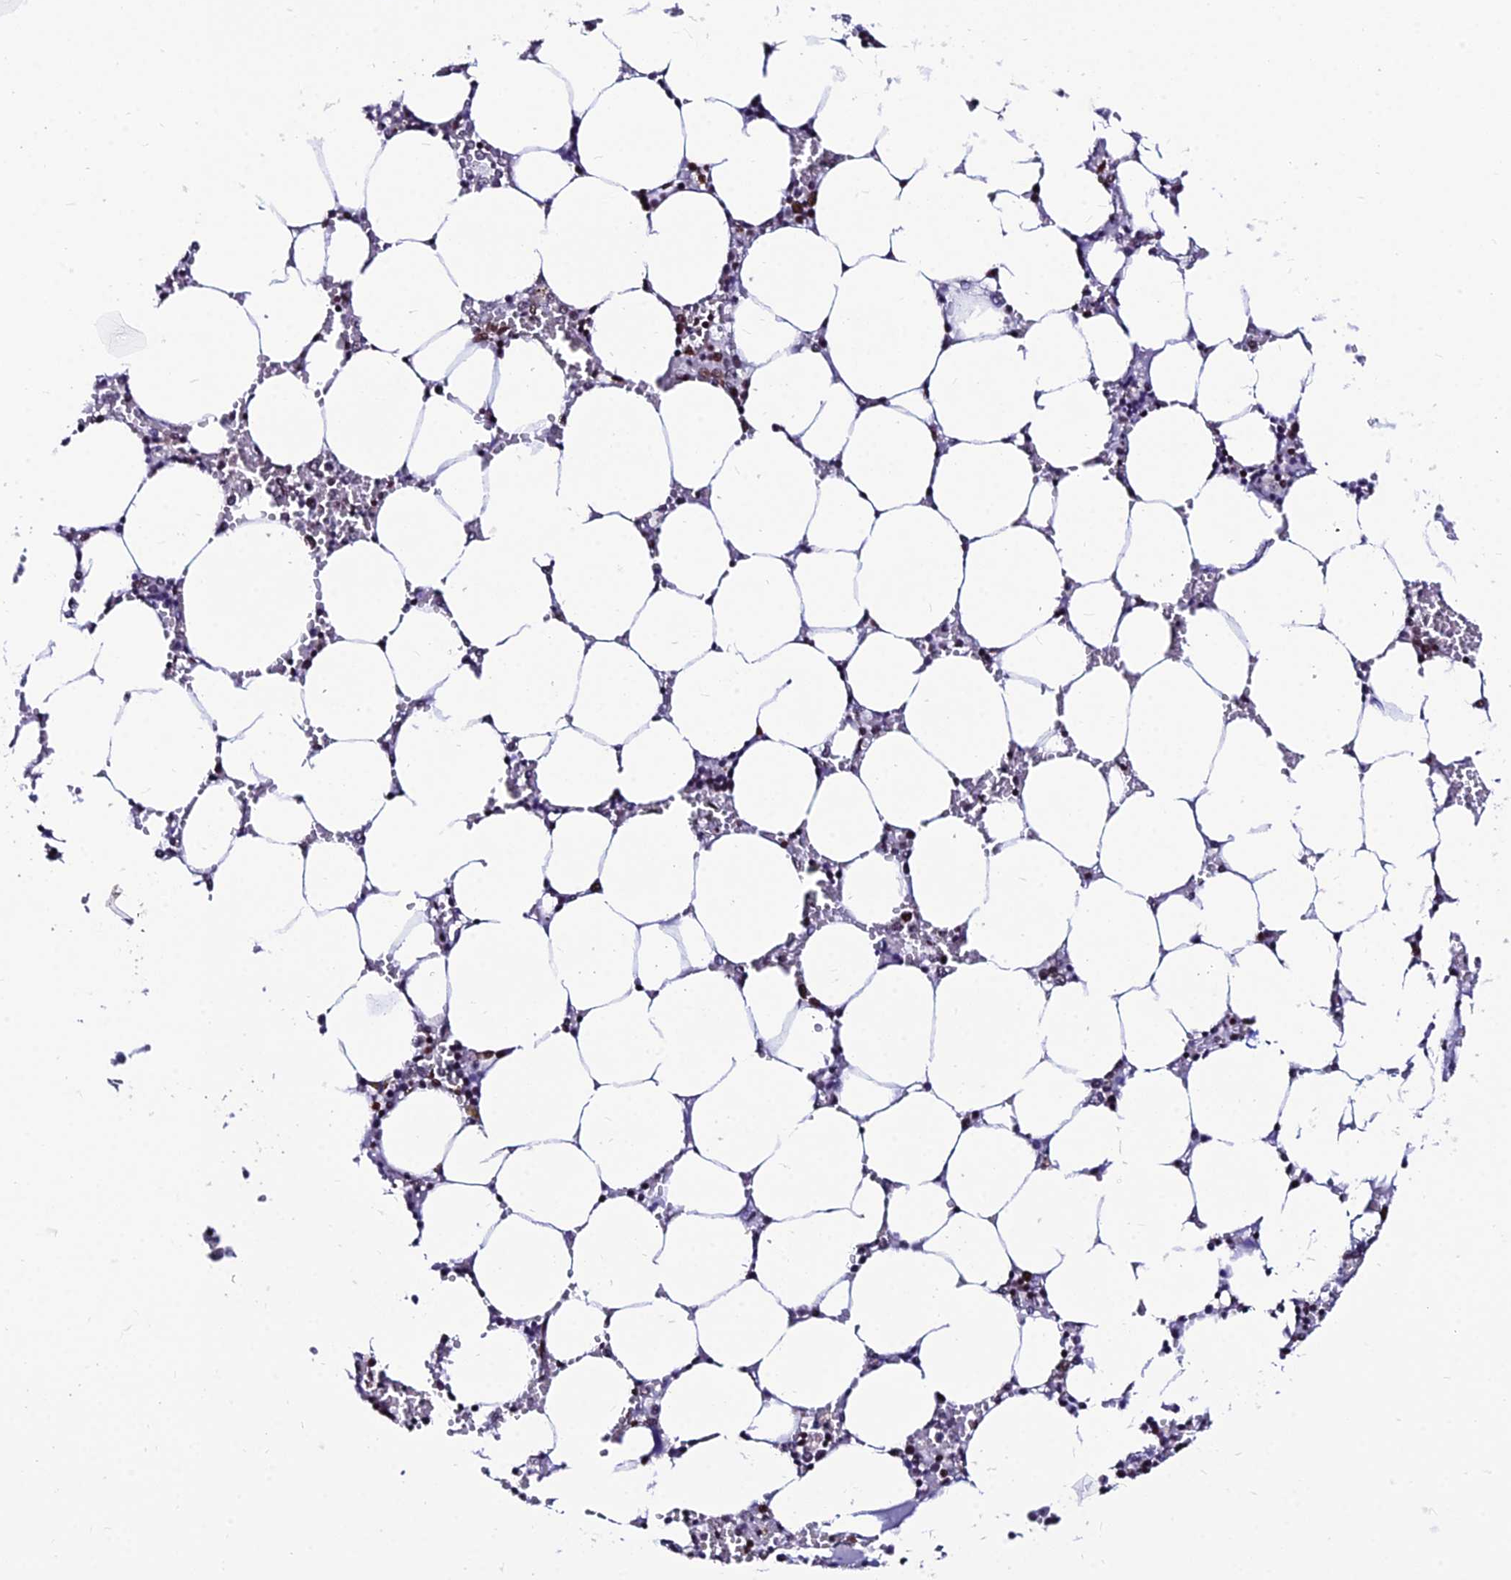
{"staining": {"intensity": "moderate", "quantity": "25%-75%", "location": "nuclear"}, "tissue": "bone marrow", "cell_type": "Hematopoietic cells", "image_type": "normal", "snomed": [{"axis": "morphology", "description": "Normal tissue, NOS"}, {"axis": "topography", "description": "Bone marrow"}], "caption": "IHC (DAB) staining of unremarkable bone marrow reveals moderate nuclear protein staining in about 25%-75% of hematopoietic cells.", "gene": "HNRNPH1", "patient": {"sex": "male", "age": 64}}